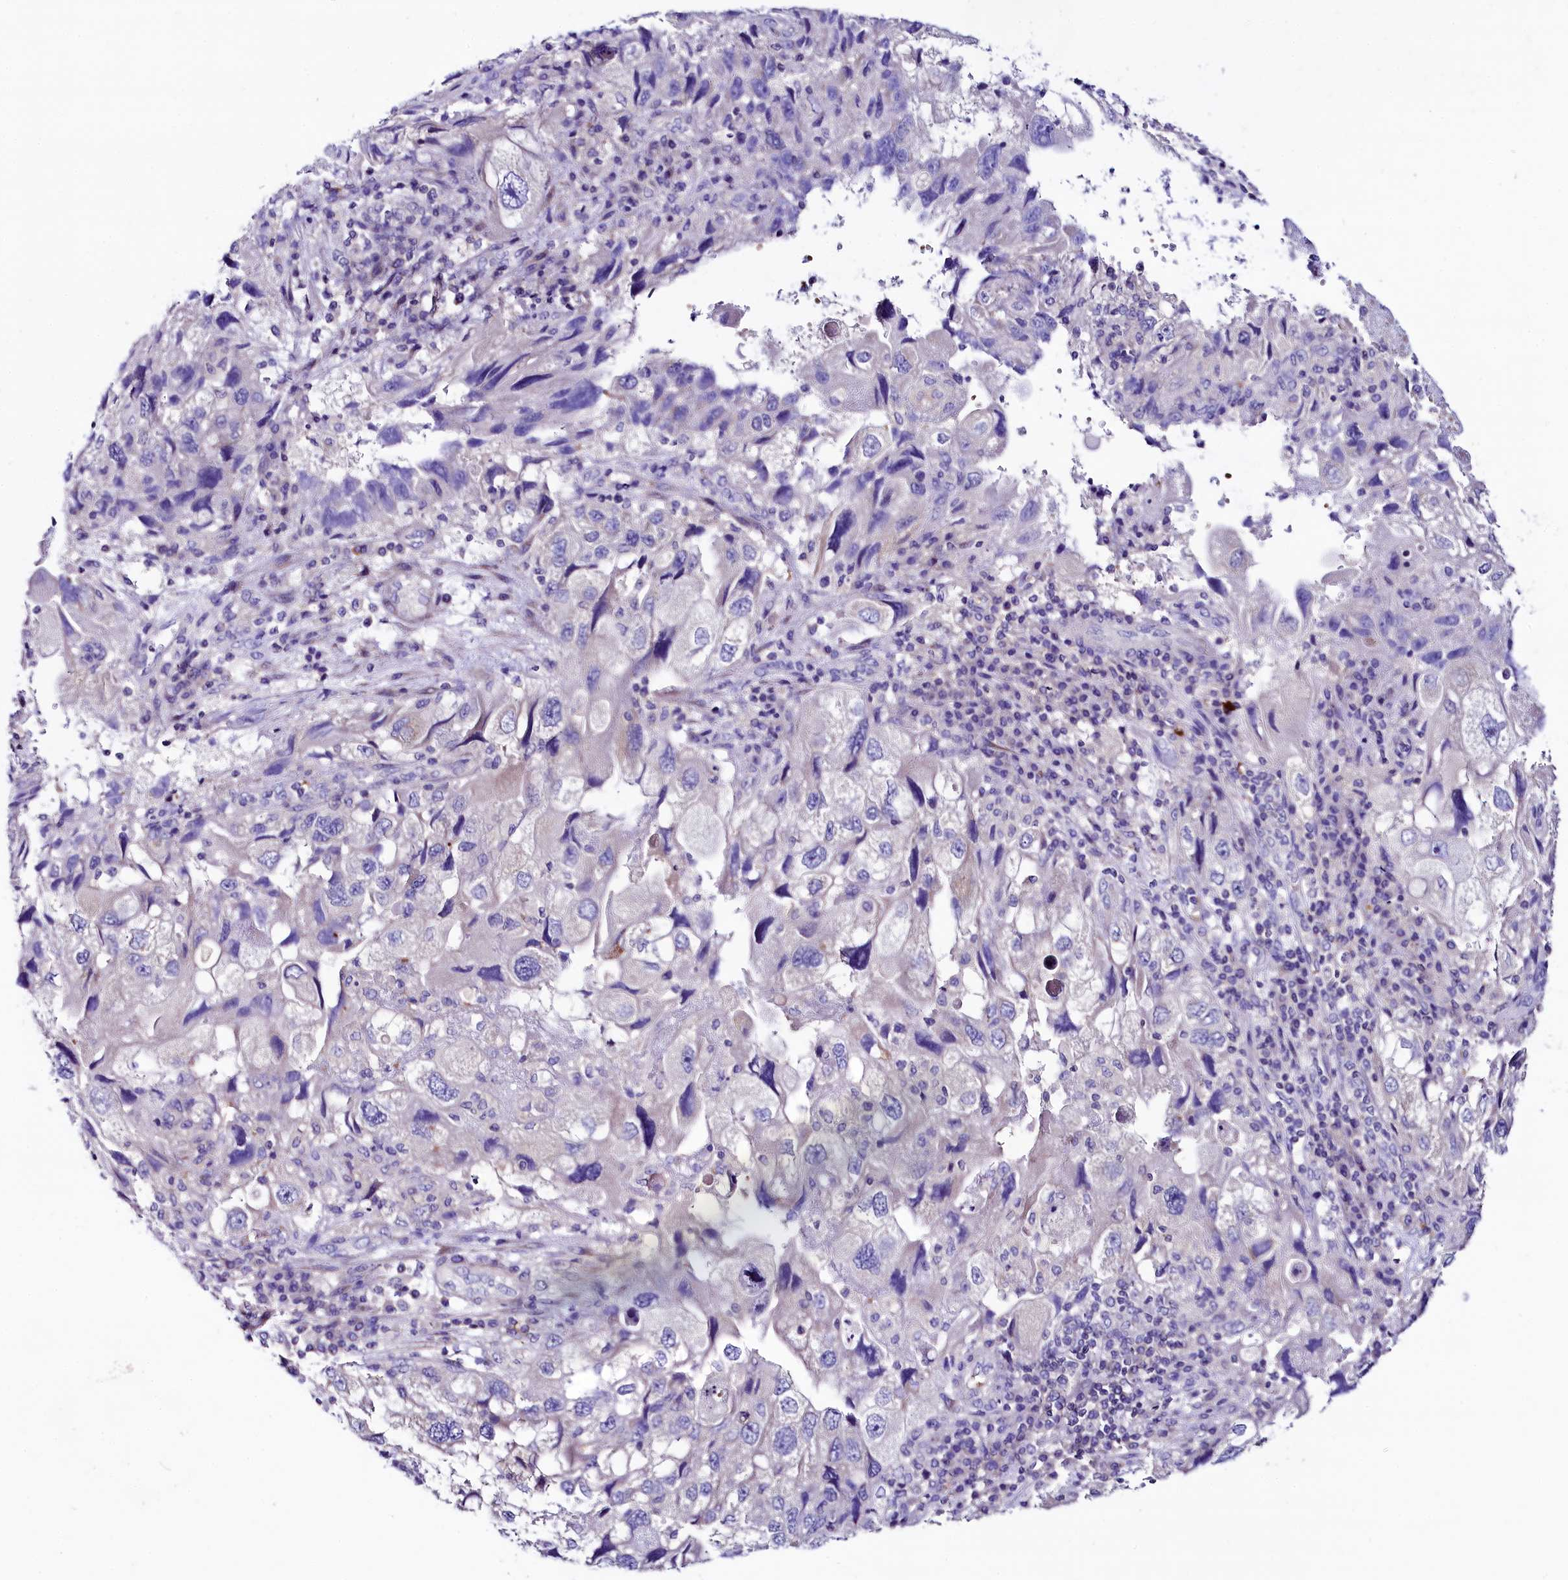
{"staining": {"intensity": "negative", "quantity": "none", "location": "none"}, "tissue": "endometrial cancer", "cell_type": "Tumor cells", "image_type": "cancer", "snomed": [{"axis": "morphology", "description": "Adenocarcinoma, NOS"}, {"axis": "topography", "description": "Endometrium"}], "caption": "Adenocarcinoma (endometrial) was stained to show a protein in brown. There is no significant positivity in tumor cells.", "gene": "ABHD5", "patient": {"sex": "female", "age": 49}}